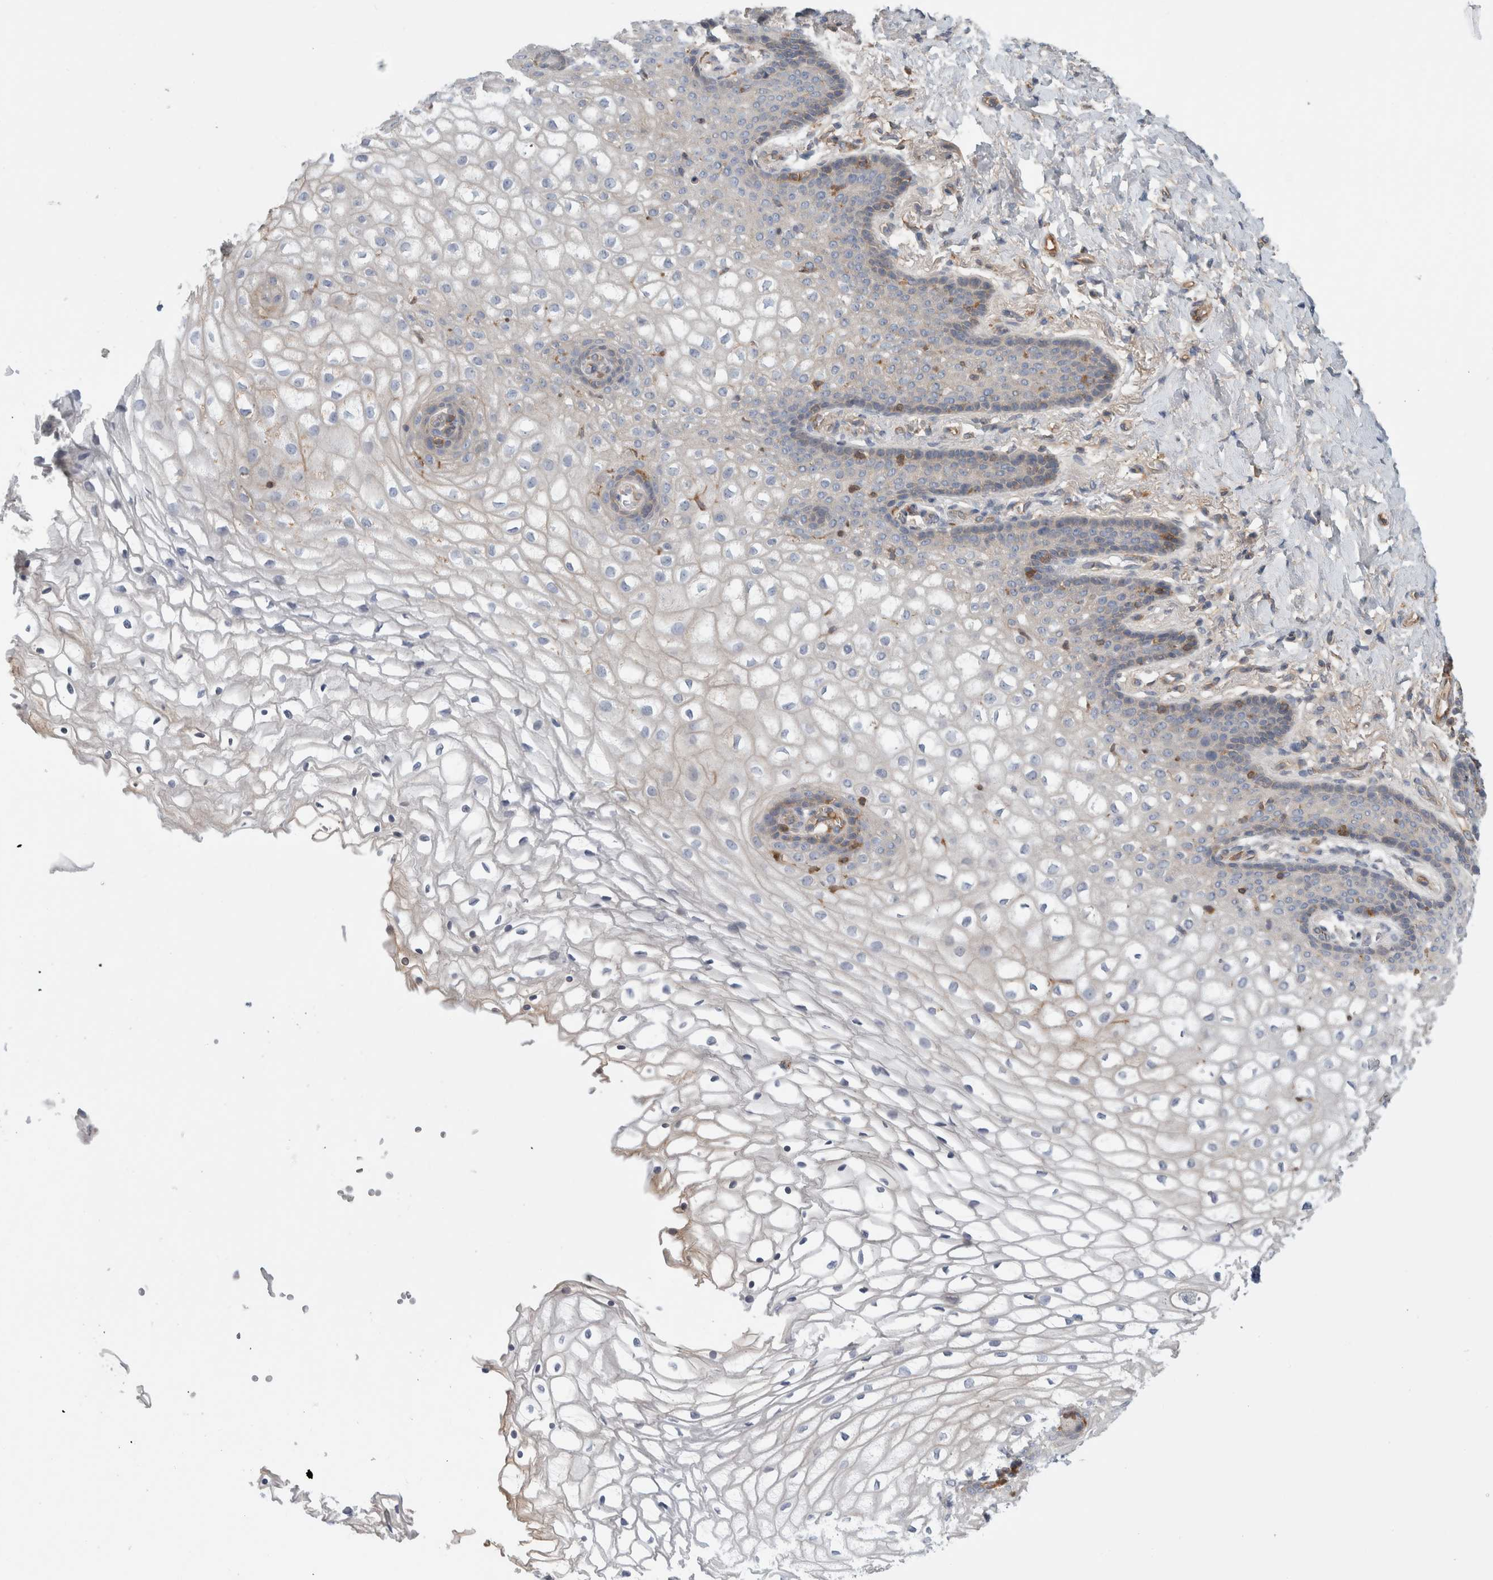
{"staining": {"intensity": "weak", "quantity": "<25%", "location": "cytoplasmic/membranous"}, "tissue": "vagina", "cell_type": "Squamous epithelial cells", "image_type": "normal", "snomed": [{"axis": "morphology", "description": "Normal tissue, NOS"}, {"axis": "topography", "description": "Vagina"}], "caption": "High power microscopy histopathology image of an IHC image of benign vagina, revealing no significant positivity in squamous epithelial cells.", "gene": "CFI", "patient": {"sex": "female", "age": 60}}